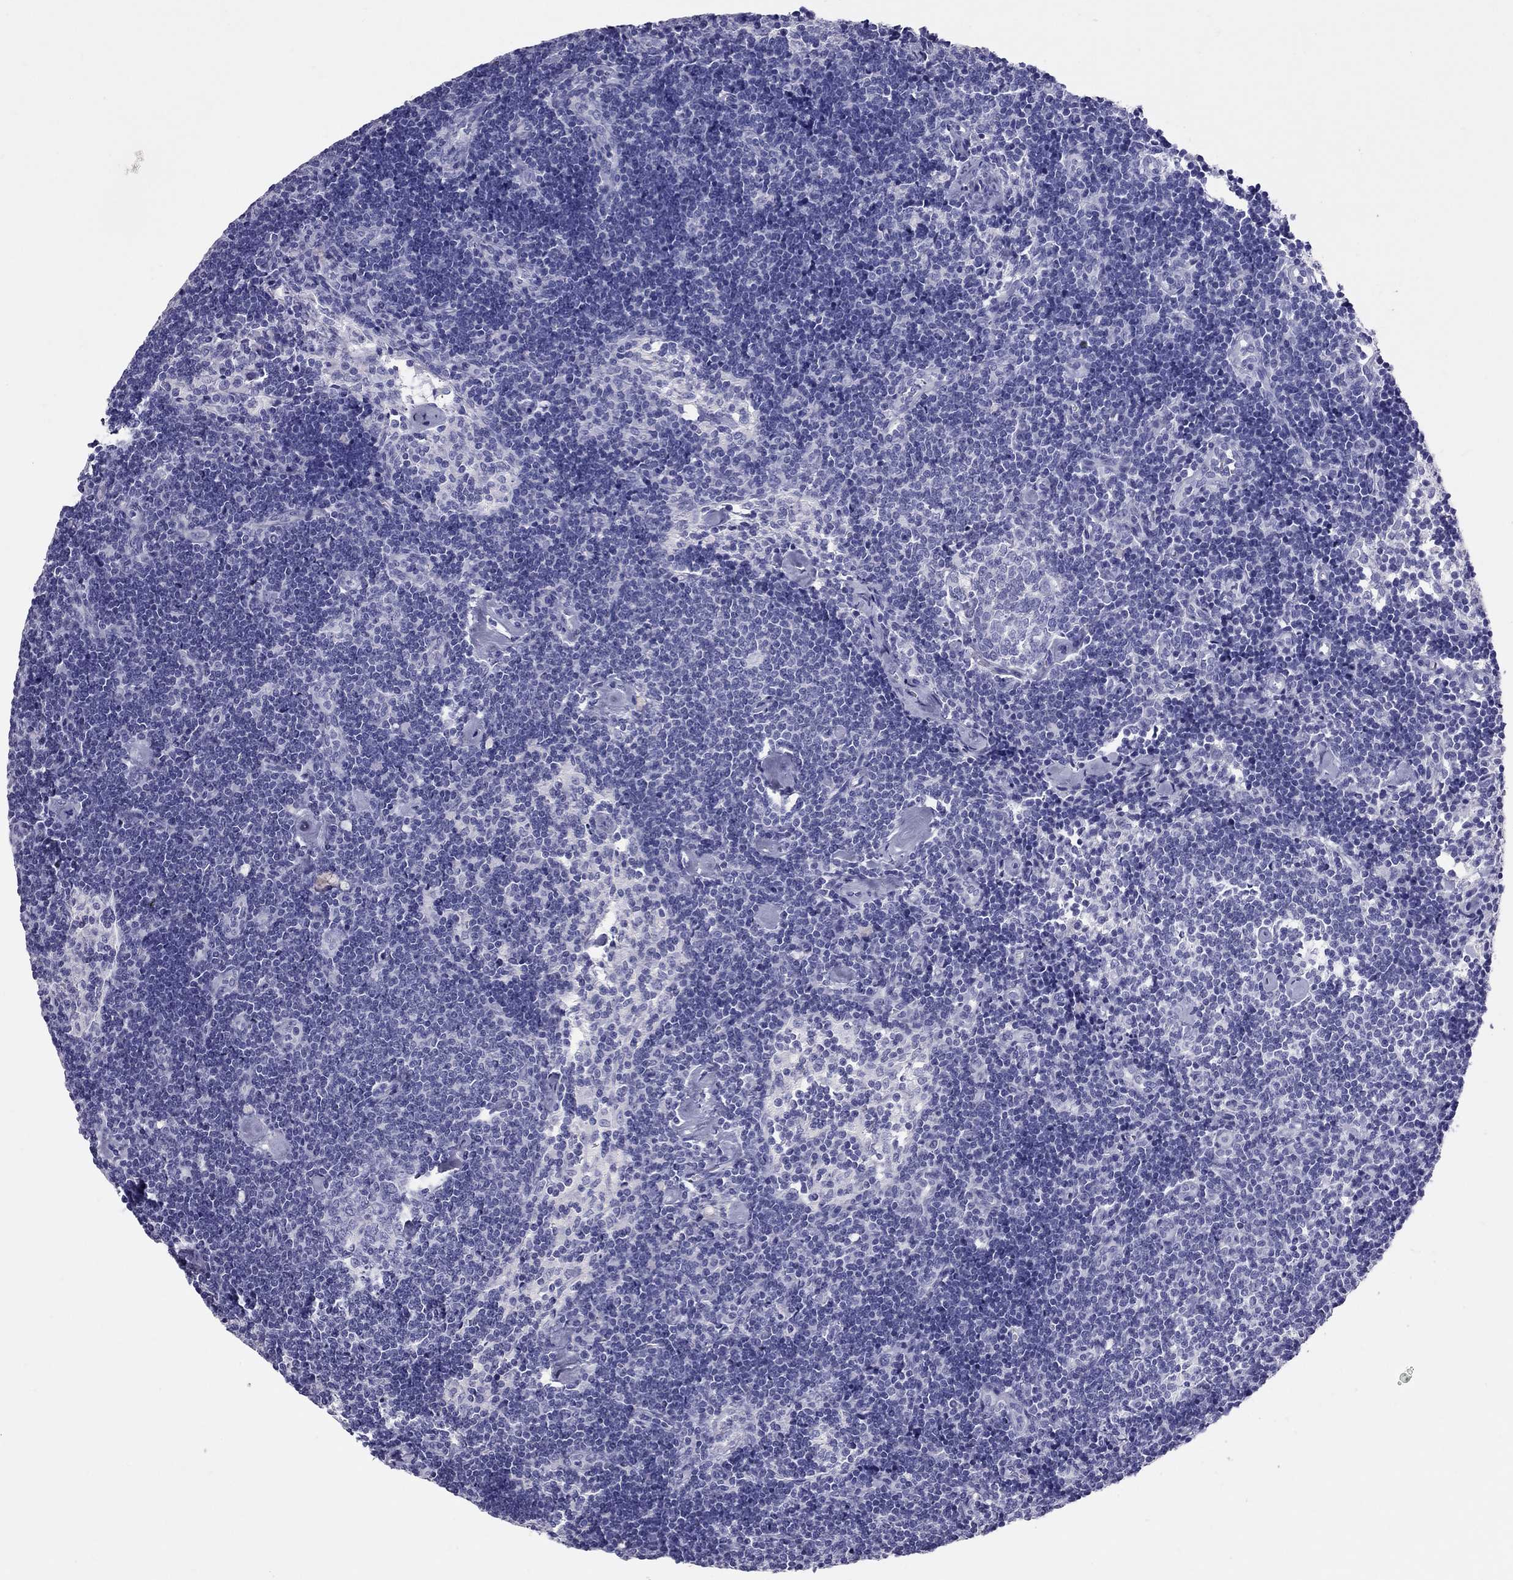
{"staining": {"intensity": "negative", "quantity": "none", "location": "none"}, "tissue": "lymph node", "cell_type": "Germinal center cells", "image_type": "normal", "snomed": [{"axis": "morphology", "description": "Normal tissue, NOS"}, {"axis": "topography", "description": "Lymph node"}], "caption": "A high-resolution micrograph shows immunohistochemistry (IHC) staining of normal lymph node, which displays no significant expression in germinal center cells.", "gene": "PSMB11", "patient": {"sex": "female", "age": 42}}